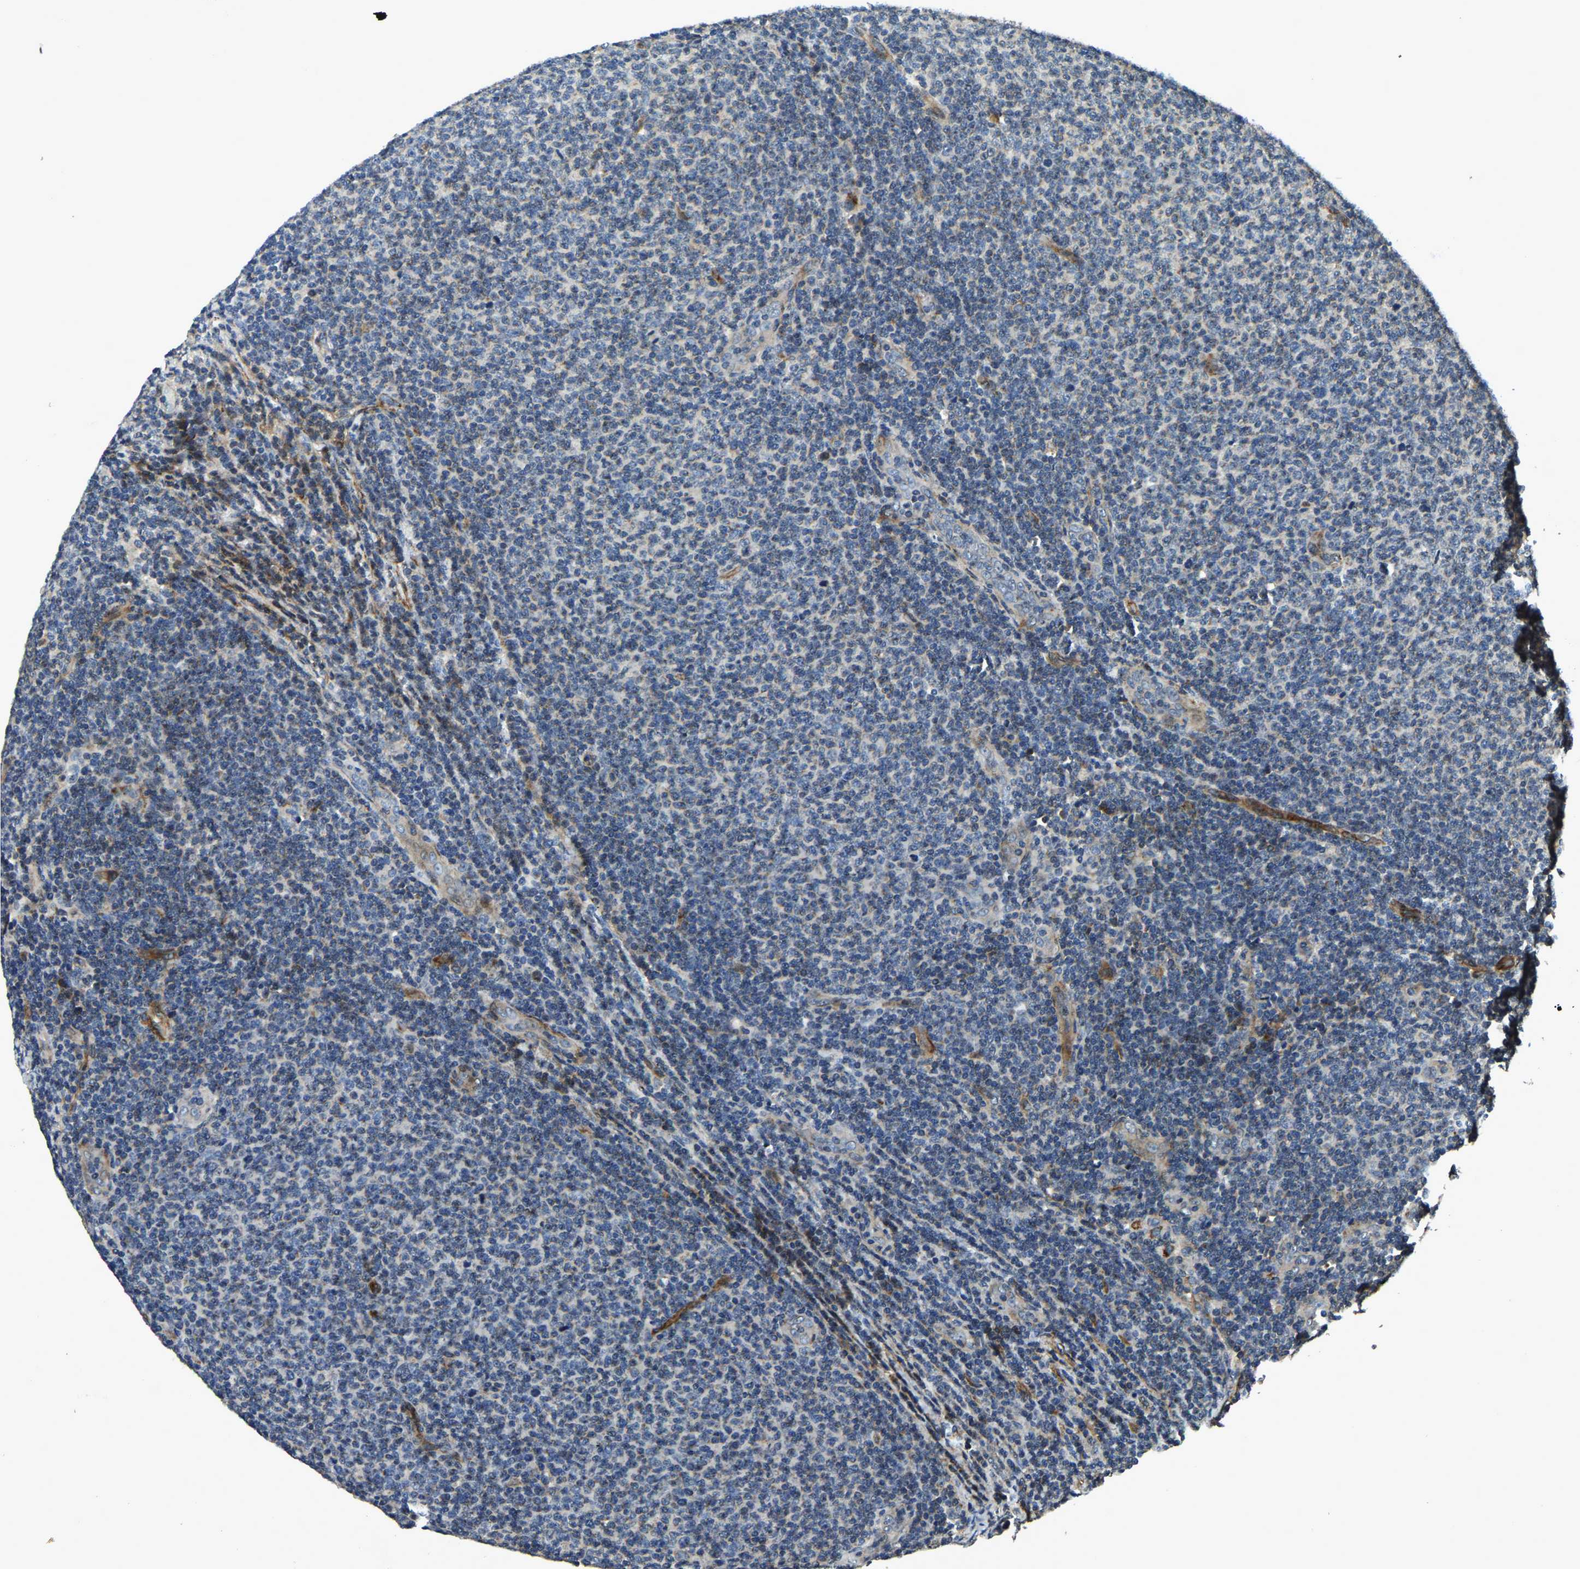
{"staining": {"intensity": "weak", "quantity": "<25%", "location": "cytoplasmic/membranous"}, "tissue": "lymphoma", "cell_type": "Tumor cells", "image_type": "cancer", "snomed": [{"axis": "morphology", "description": "Malignant lymphoma, non-Hodgkin's type, Low grade"}, {"axis": "topography", "description": "Lymph node"}], "caption": "Immunohistochemical staining of human malignant lymphoma, non-Hodgkin's type (low-grade) shows no significant staining in tumor cells. (Brightfield microscopy of DAB (3,3'-diaminobenzidine) IHC at high magnification).", "gene": "RNF39", "patient": {"sex": "male", "age": 66}}